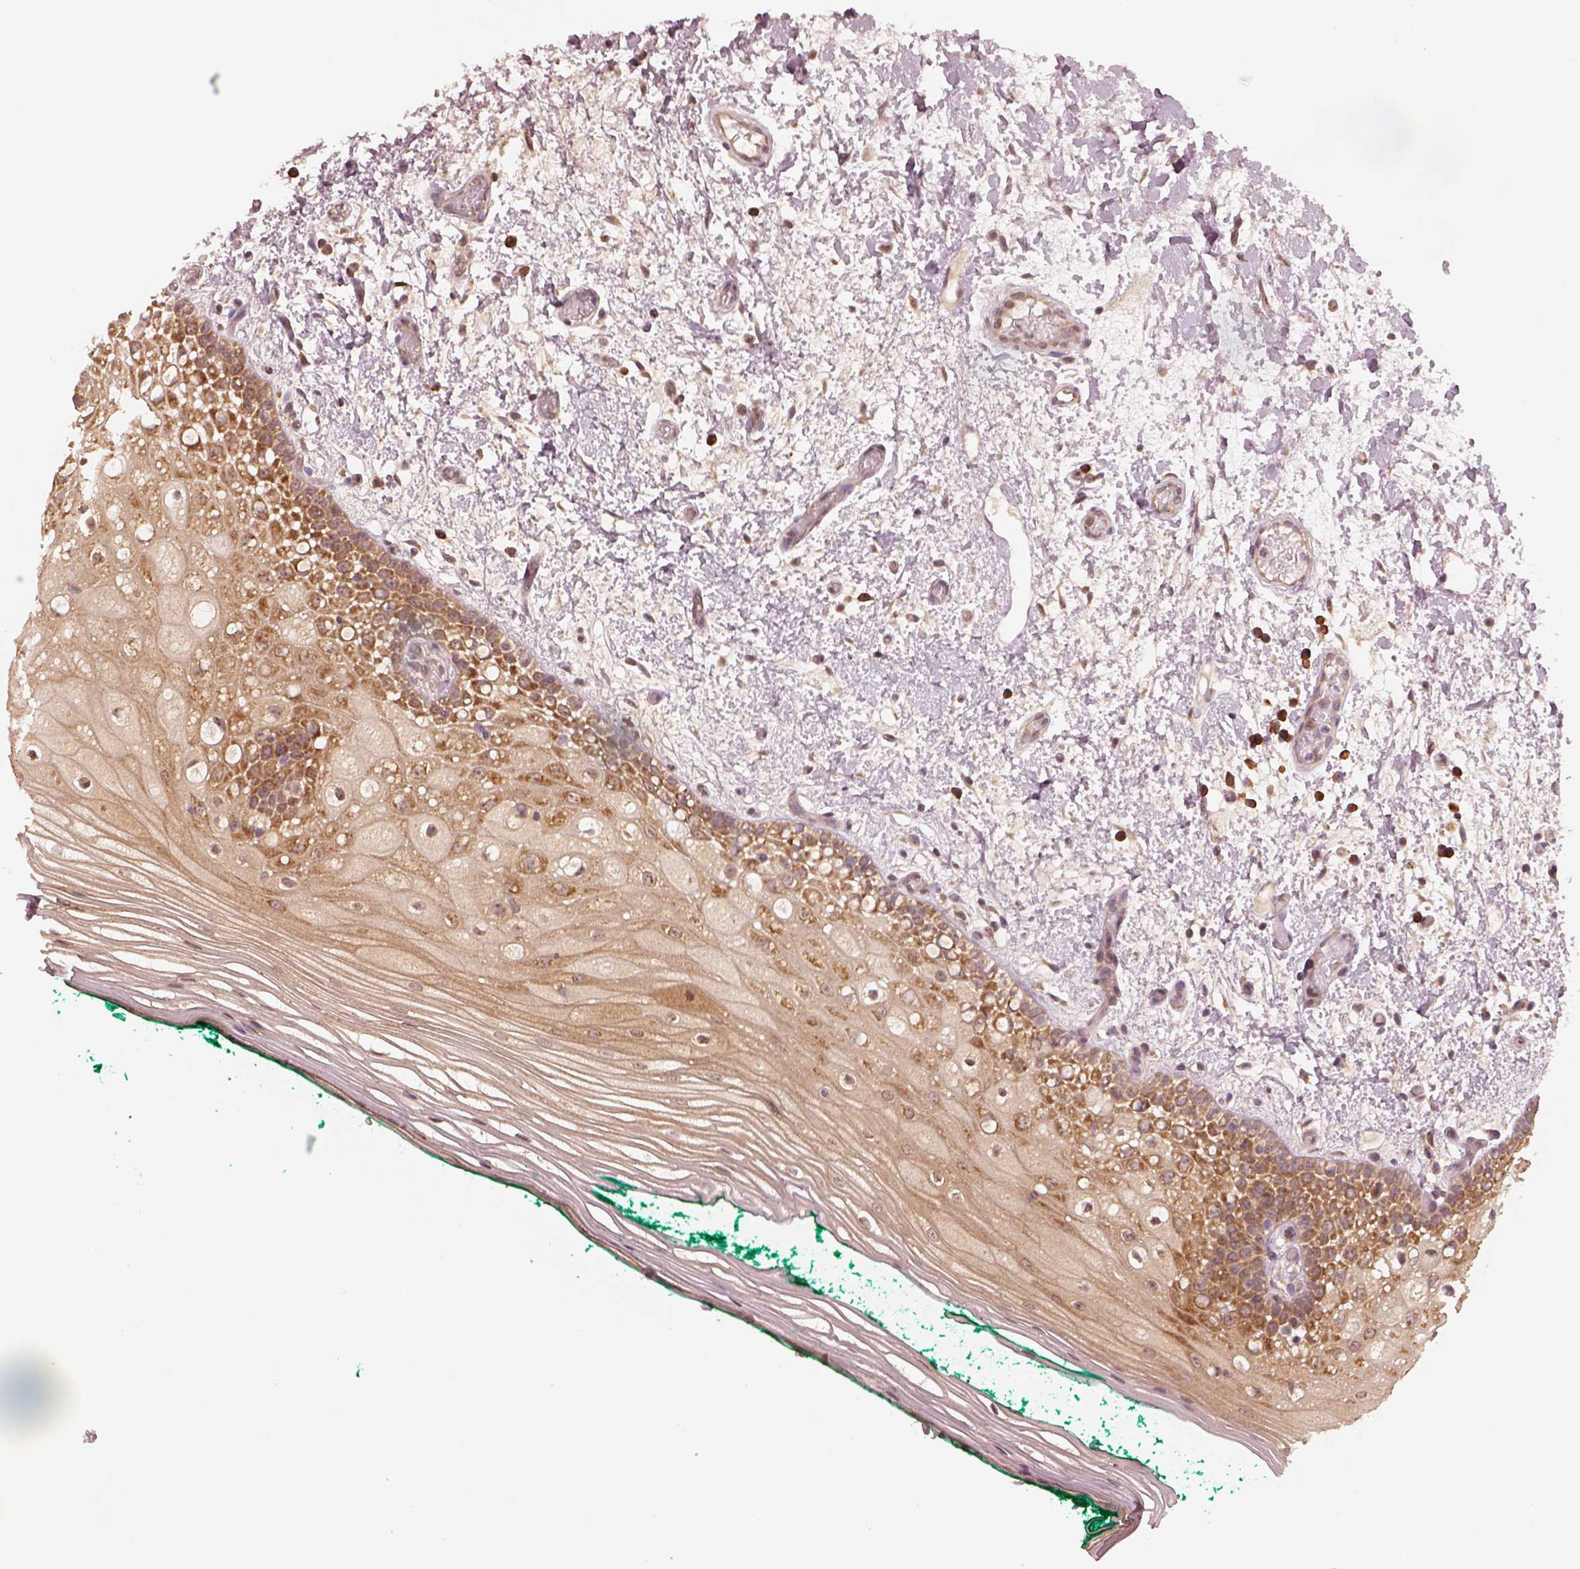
{"staining": {"intensity": "moderate", "quantity": ">75%", "location": "cytoplasmic/membranous"}, "tissue": "oral mucosa", "cell_type": "Squamous epithelial cells", "image_type": "normal", "snomed": [{"axis": "morphology", "description": "Normal tissue, NOS"}, {"axis": "topography", "description": "Oral tissue"}], "caption": "Immunohistochemical staining of benign oral mucosa shows moderate cytoplasmic/membranous protein positivity in about >75% of squamous epithelial cells. The staining is performed using DAB brown chromogen to label protein expression. The nuclei are counter-stained blue using hematoxylin.", "gene": "RPS5", "patient": {"sex": "female", "age": 83}}